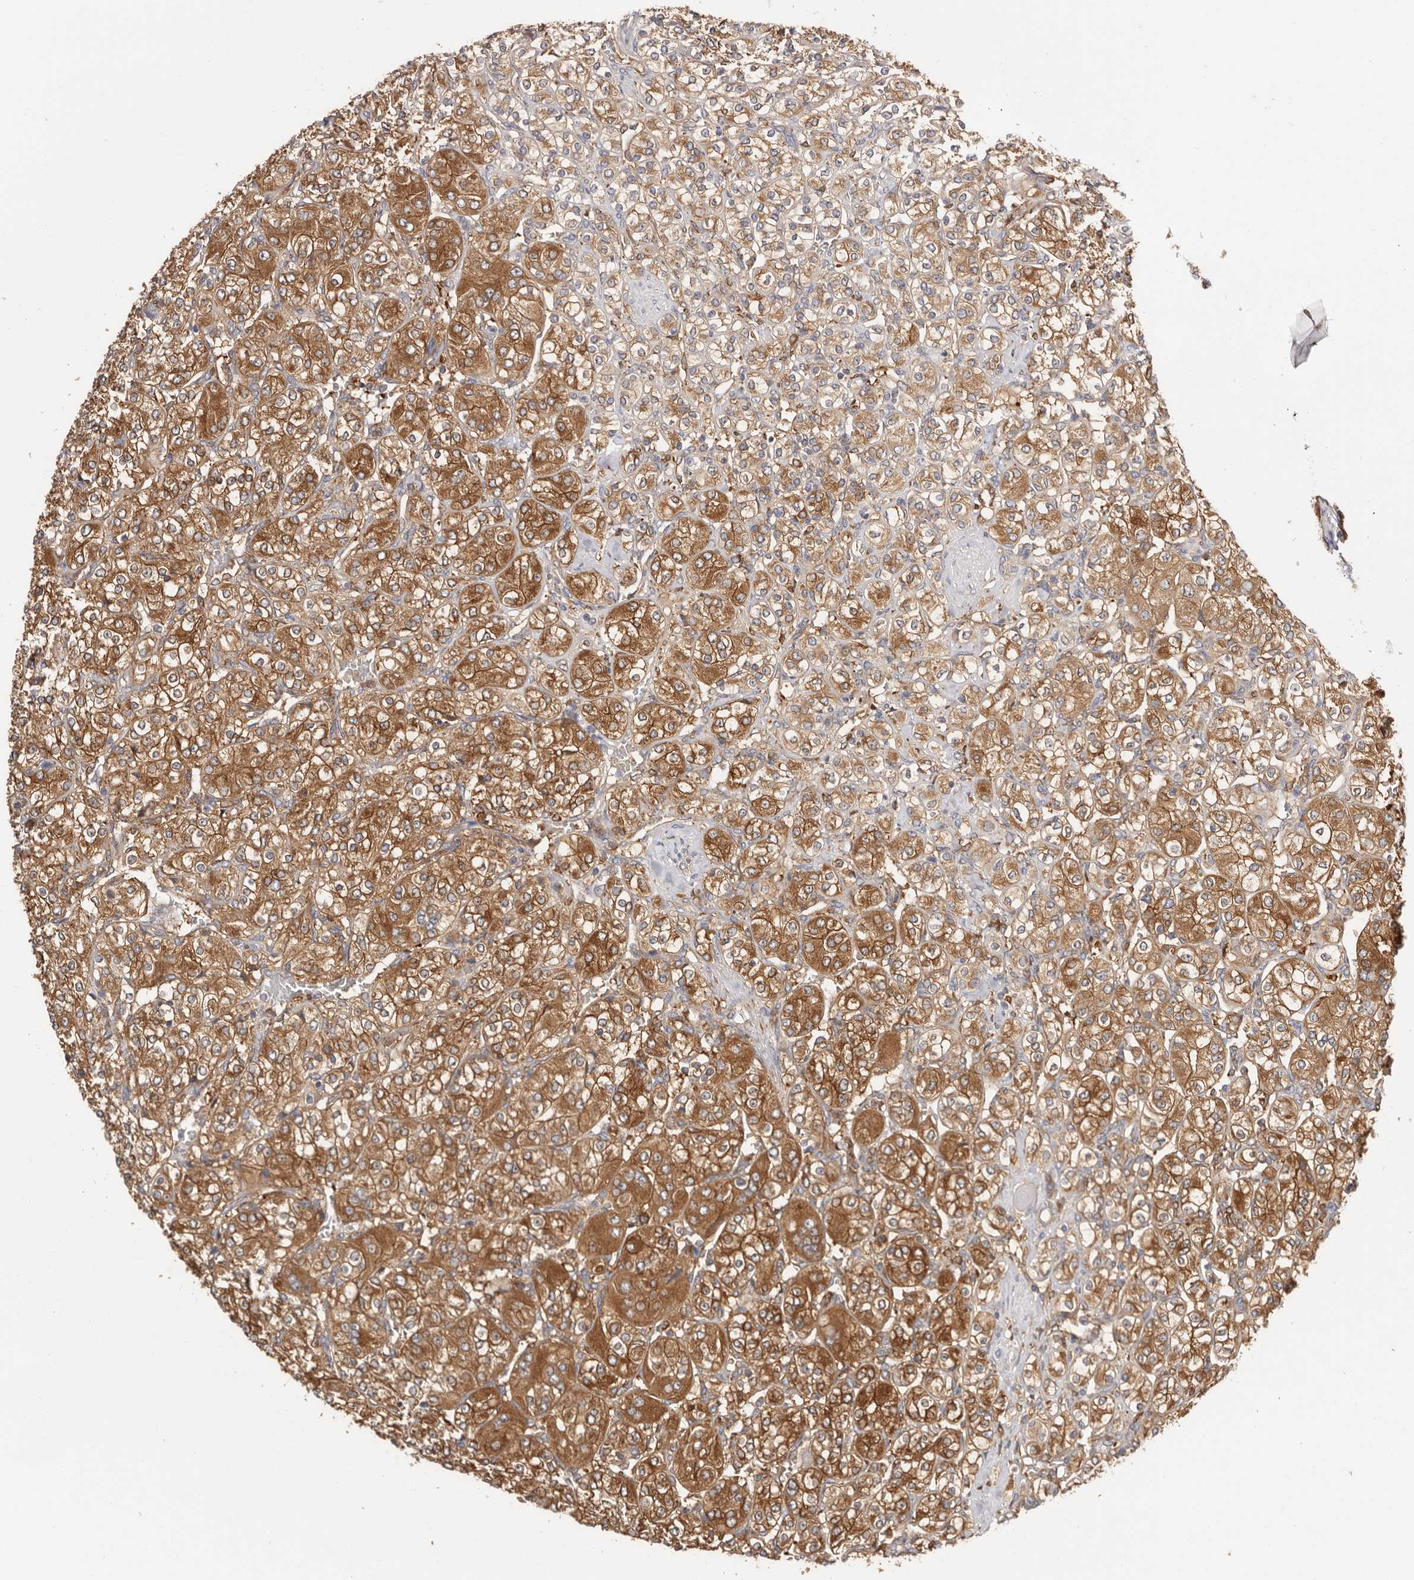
{"staining": {"intensity": "strong", "quantity": ">75%", "location": "cytoplasmic/membranous"}, "tissue": "renal cancer", "cell_type": "Tumor cells", "image_type": "cancer", "snomed": [{"axis": "morphology", "description": "Adenocarcinoma, NOS"}, {"axis": "topography", "description": "Kidney"}], "caption": "The immunohistochemical stain labels strong cytoplasmic/membranous expression in tumor cells of renal cancer tissue.", "gene": "LAP3", "patient": {"sex": "male", "age": 77}}